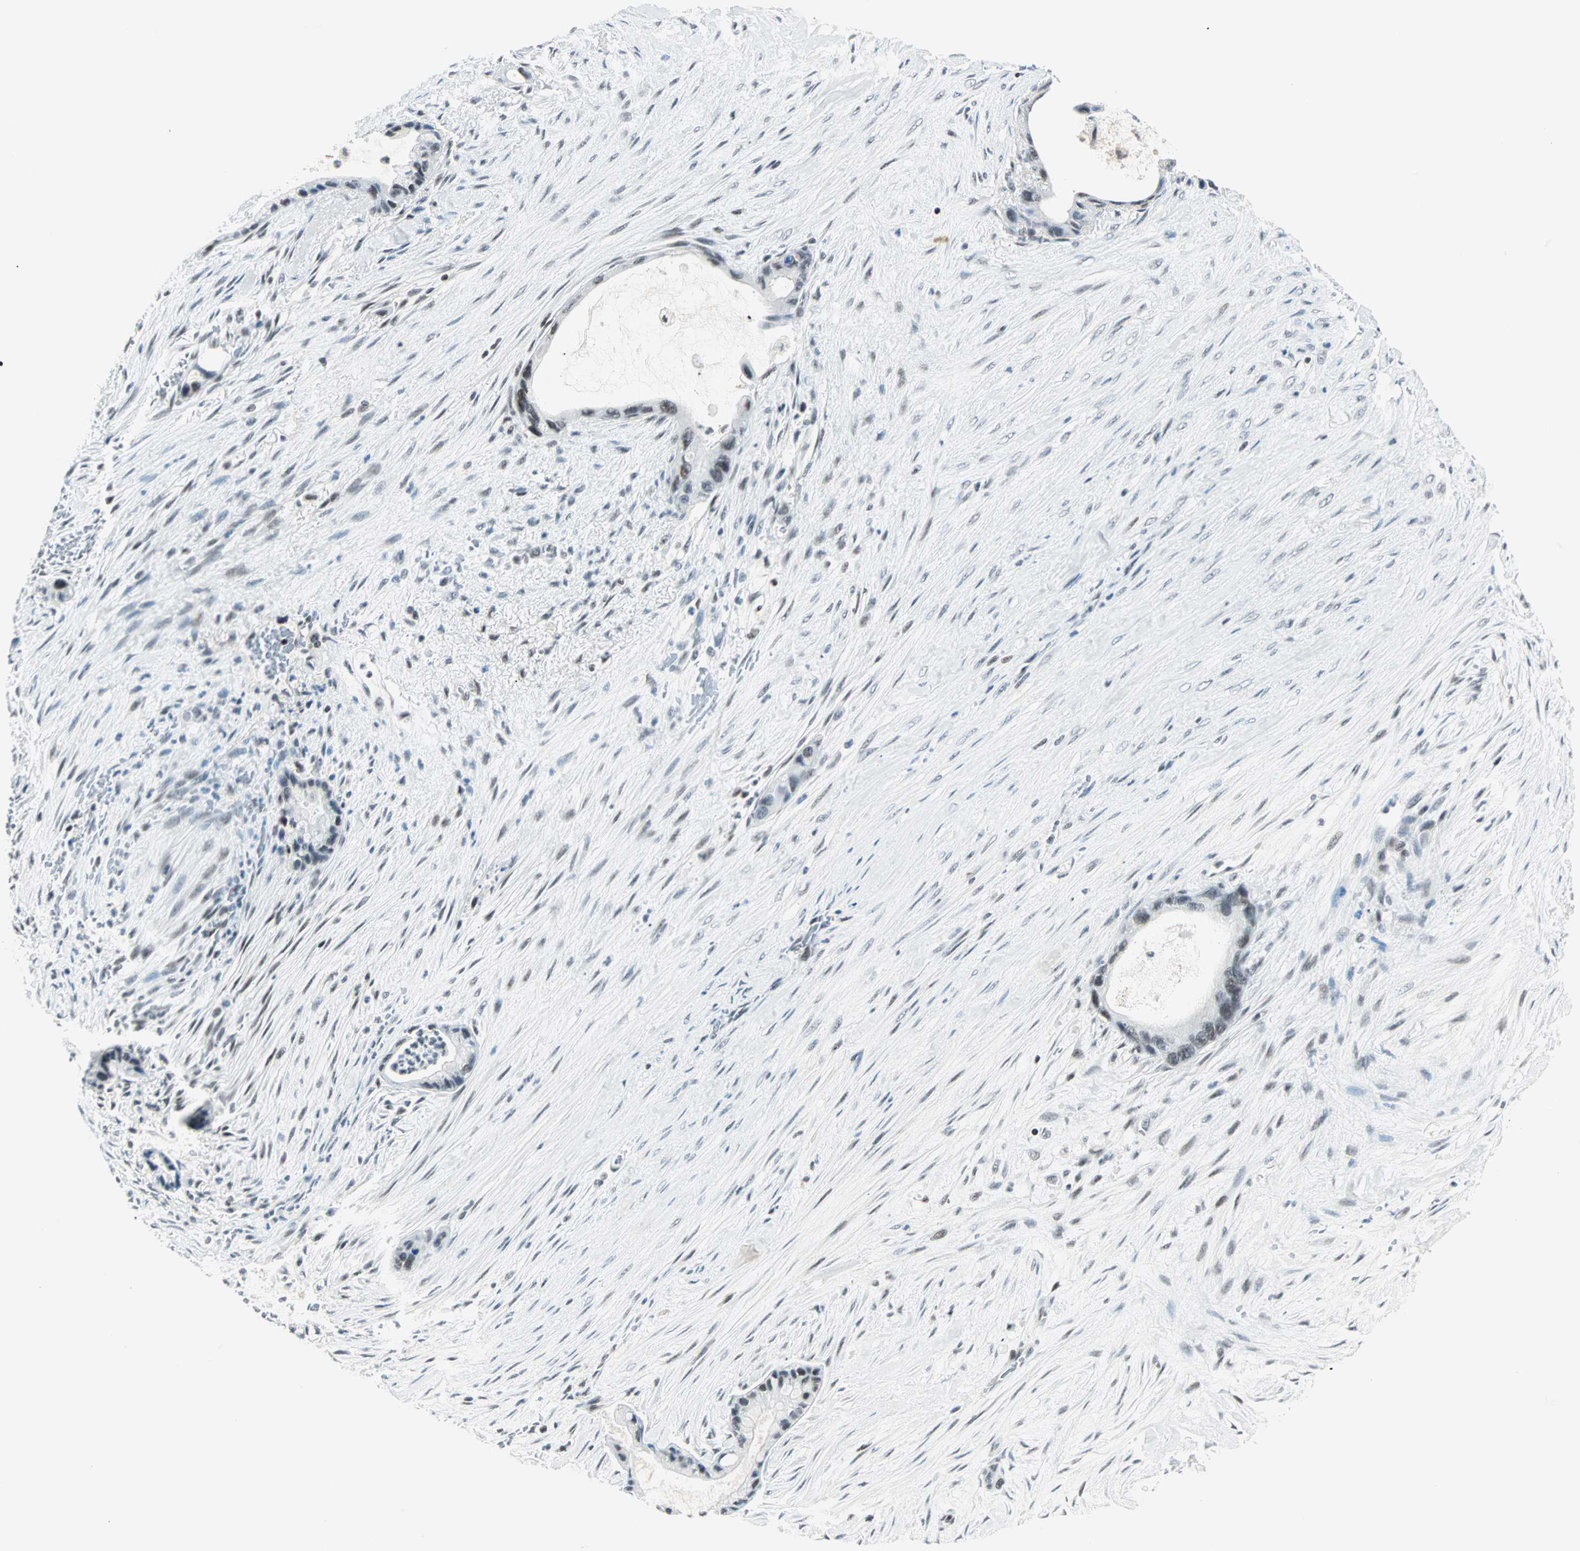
{"staining": {"intensity": "moderate", "quantity": ">75%", "location": "nuclear"}, "tissue": "liver cancer", "cell_type": "Tumor cells", "image_type": "cancer", "snomed": [{"axis": "morphology", "description": "Cholangiocarcinoma"}, {"axis": "topography", "description": "Liver"}], "caption": "Immunohistochemistry (IHC) of liver cancer displays medium levels of moderate nuclear expression in approximately >75% of tumor cells. (Brightfield microscopy of DAB IHC at high magnification).", "gene": "SIN3A", "patient": {"sex": "female", "age": 55}}